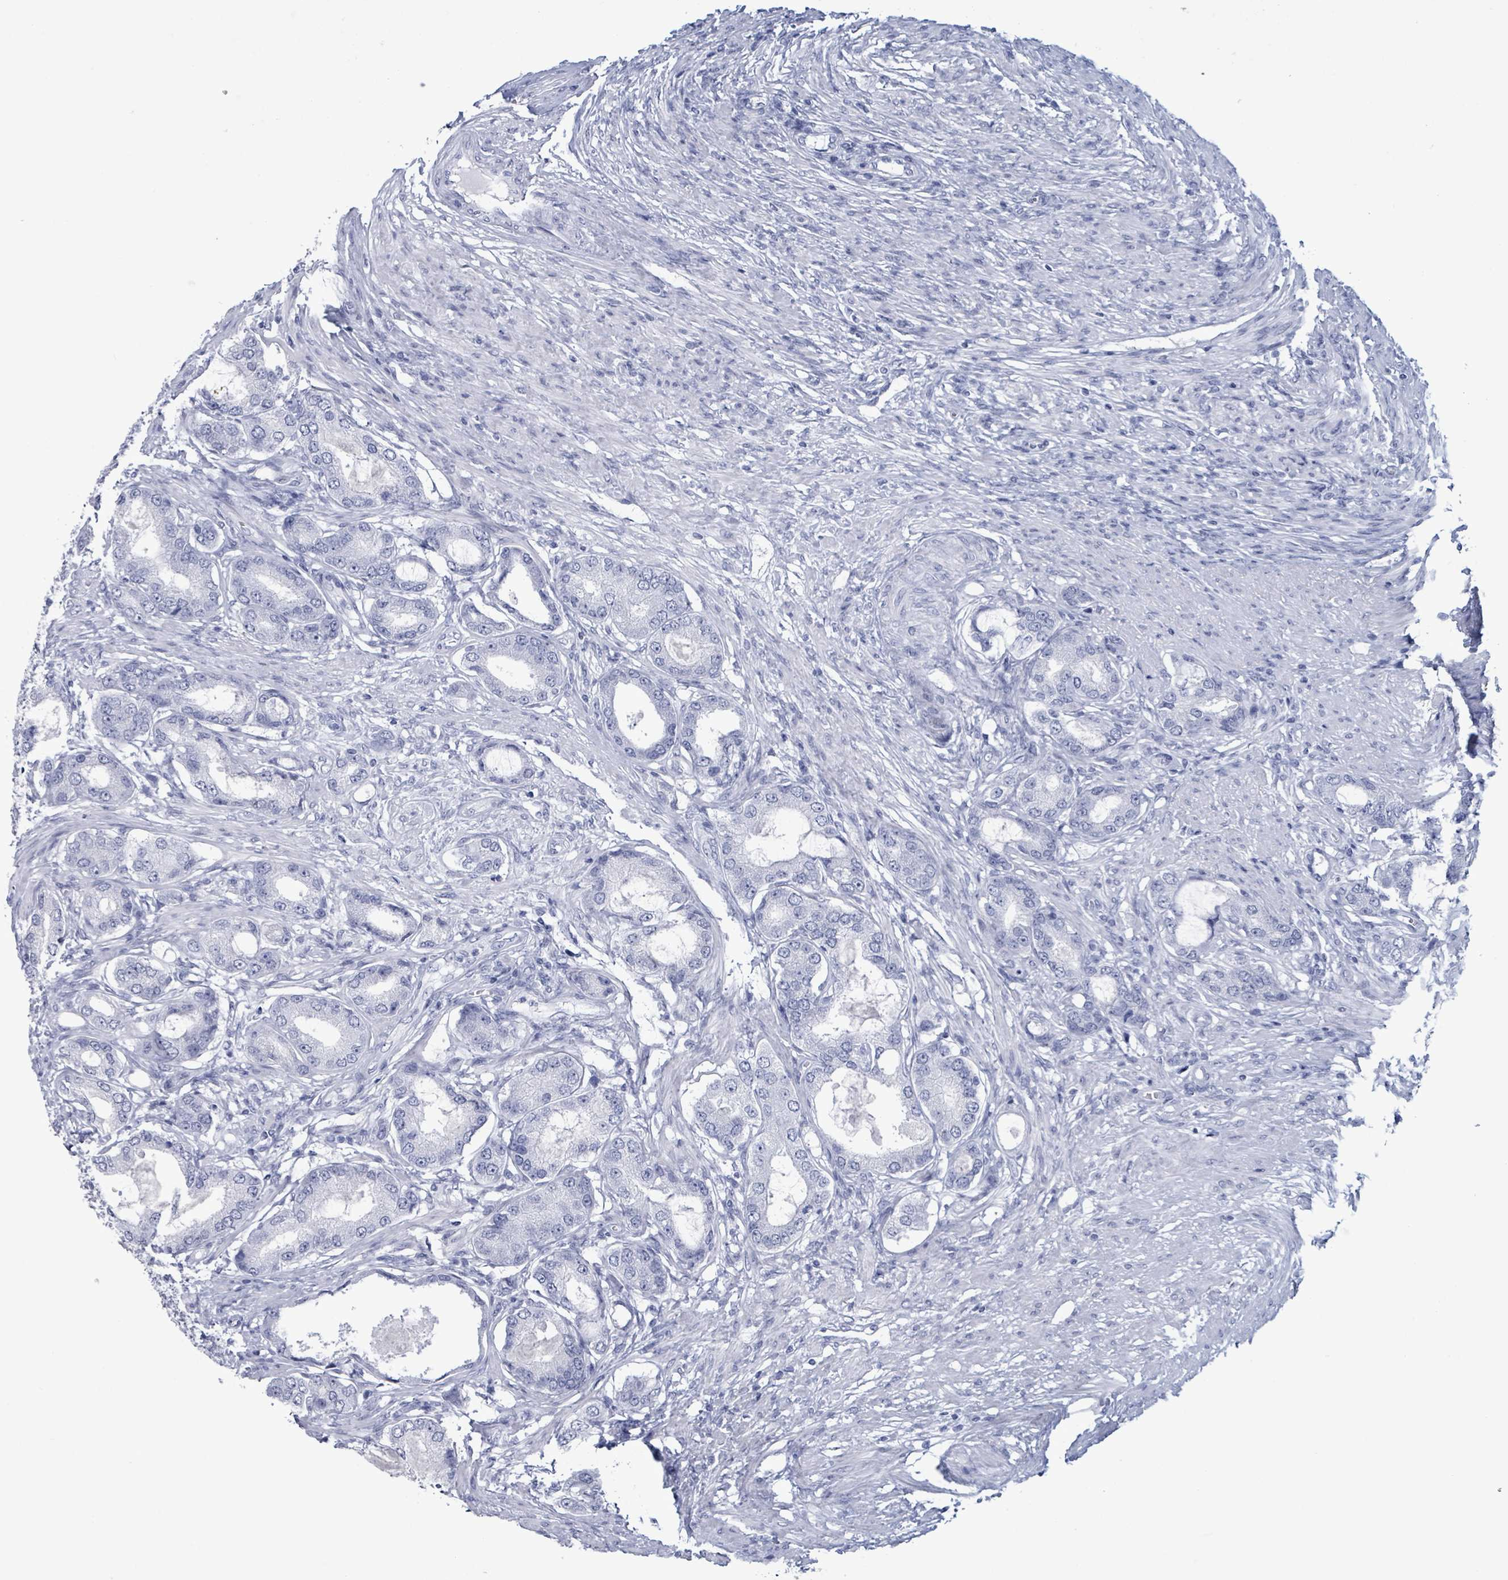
{"staining": {"intensity": "negative", "quantity": "none", "location": "none"}, "tissue": "prostate cancer", "cell_type": "Tumor cells", "image_type": "cancer", "snomed": [{"axis": "morphology", "description": "Adenocarcinoma, High grade"}, {"axis": "topography", "description": "Prostate"}], "caption": "The micrograph shows no significant expression in tumor cells of prostate cancer.", "gene": "NKX2-1", "patient": {"sex": "male", "age": 69}}